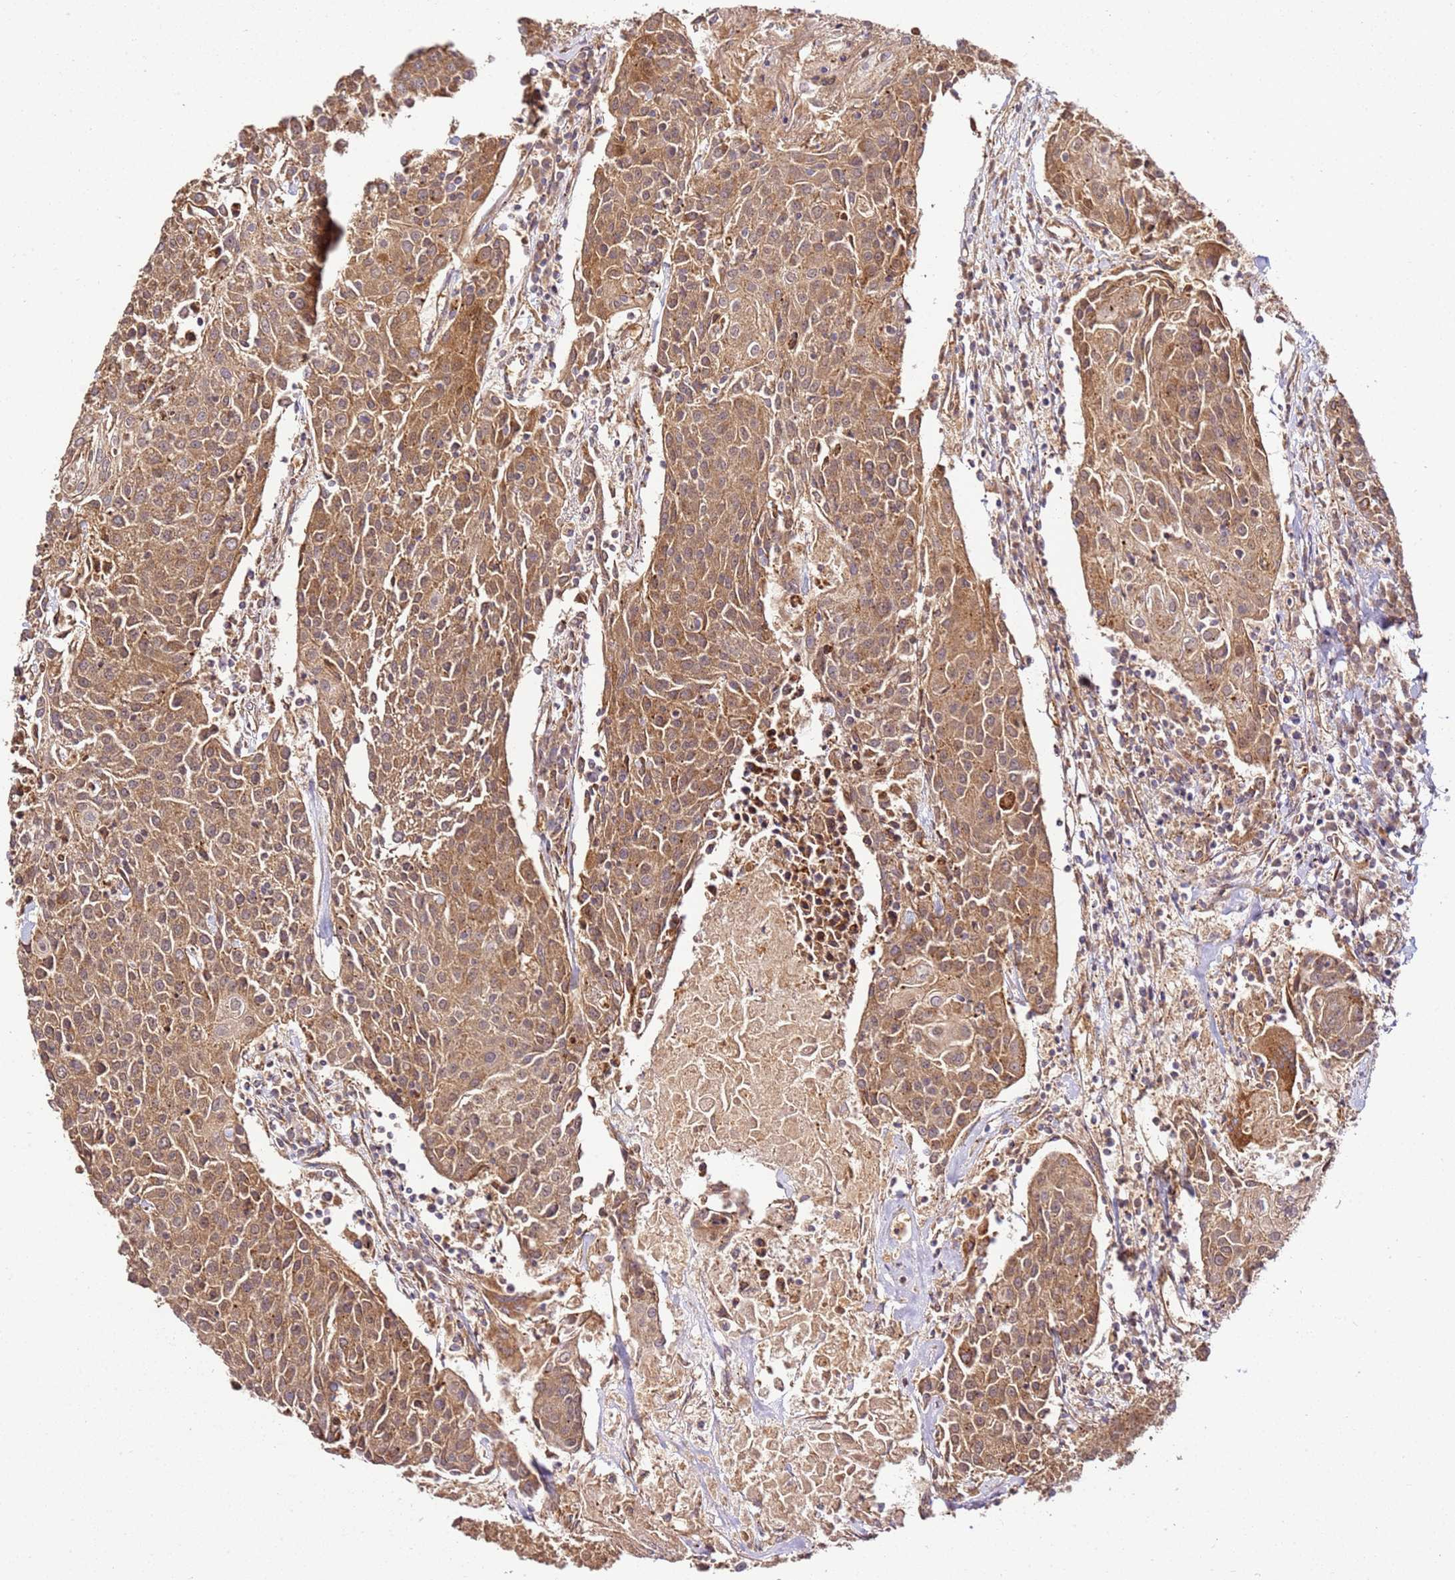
{"staining": {"intensity": "moderate", "quantity": ">75%", "location": "cytoplasmic/membranous"}, "tissue": "urothelial cancer", "cell_type": "Tumor cells", "image_type": "cancer", "snomed": [{"axis": "morphology", "description": "Urothelial carcinoma, High grade"}, {"axis": "topography", "description": "Urinary bladder"}], "caption": "Urothelial cancer stained with immunohistochemistry (IHC) displays moderate cytoplasmic/membranous staining in approximately >75% of tumor cells.", "gene": "TM2D2", "patient": {"sex": "female", "age": 85}}